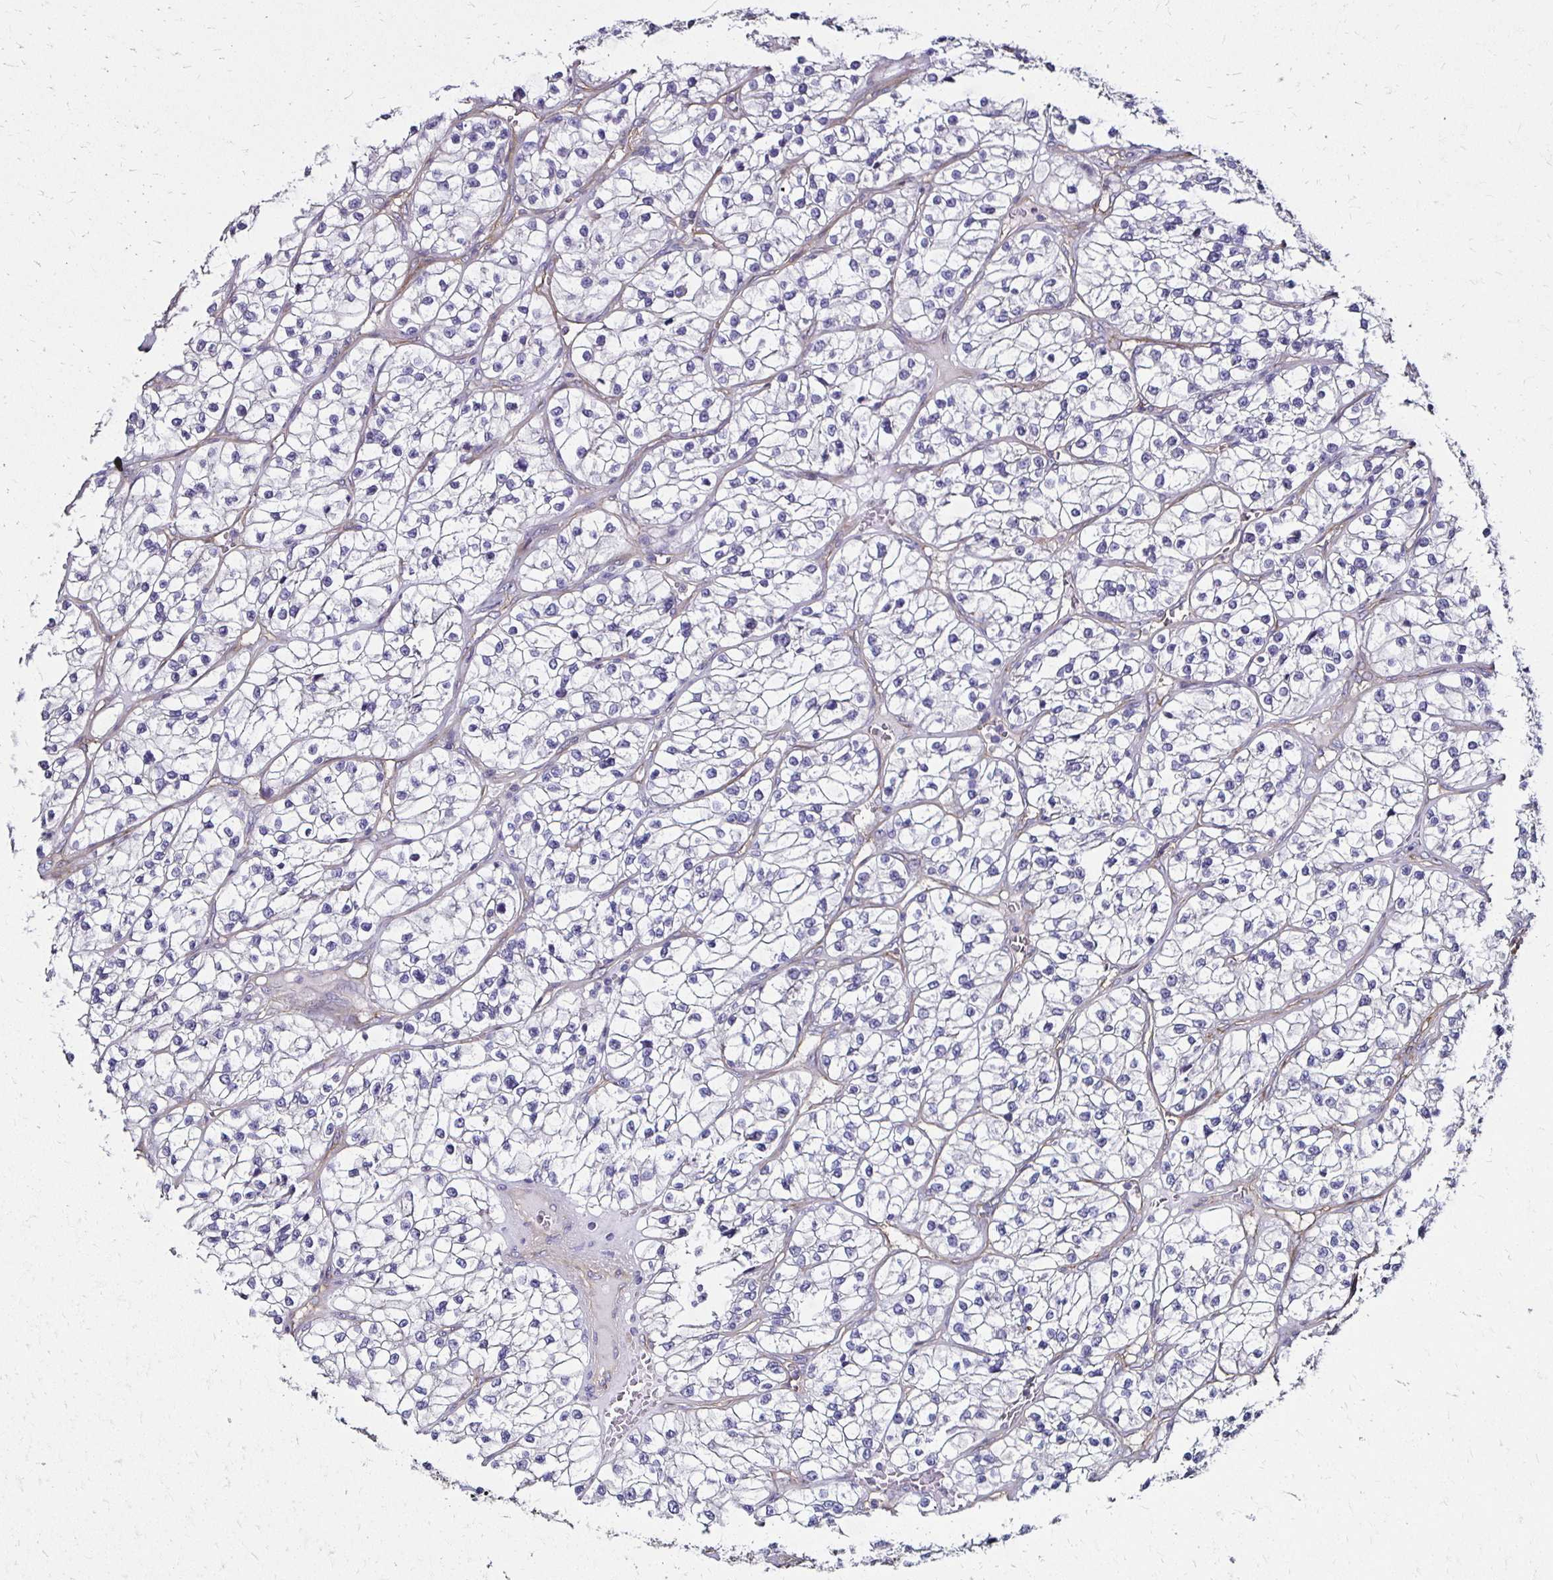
{"staining": {"intensity": "negative", "quantity": "none", "location": "none"}, "tissue": "renal cancer", "cell_type": "Tumor cells", "image_type": "cancer", "snomed": [{"axis": "morphology", "description": "Adenocarcinoma, NOS"}, {"axis": "topography", "description": "Kidney"}], "caption": "Tumor cells show no significant positivity in renal adenocarcinoma.", "gene": "ITGB1", "patient": {"sex": "female", "age": 57}}